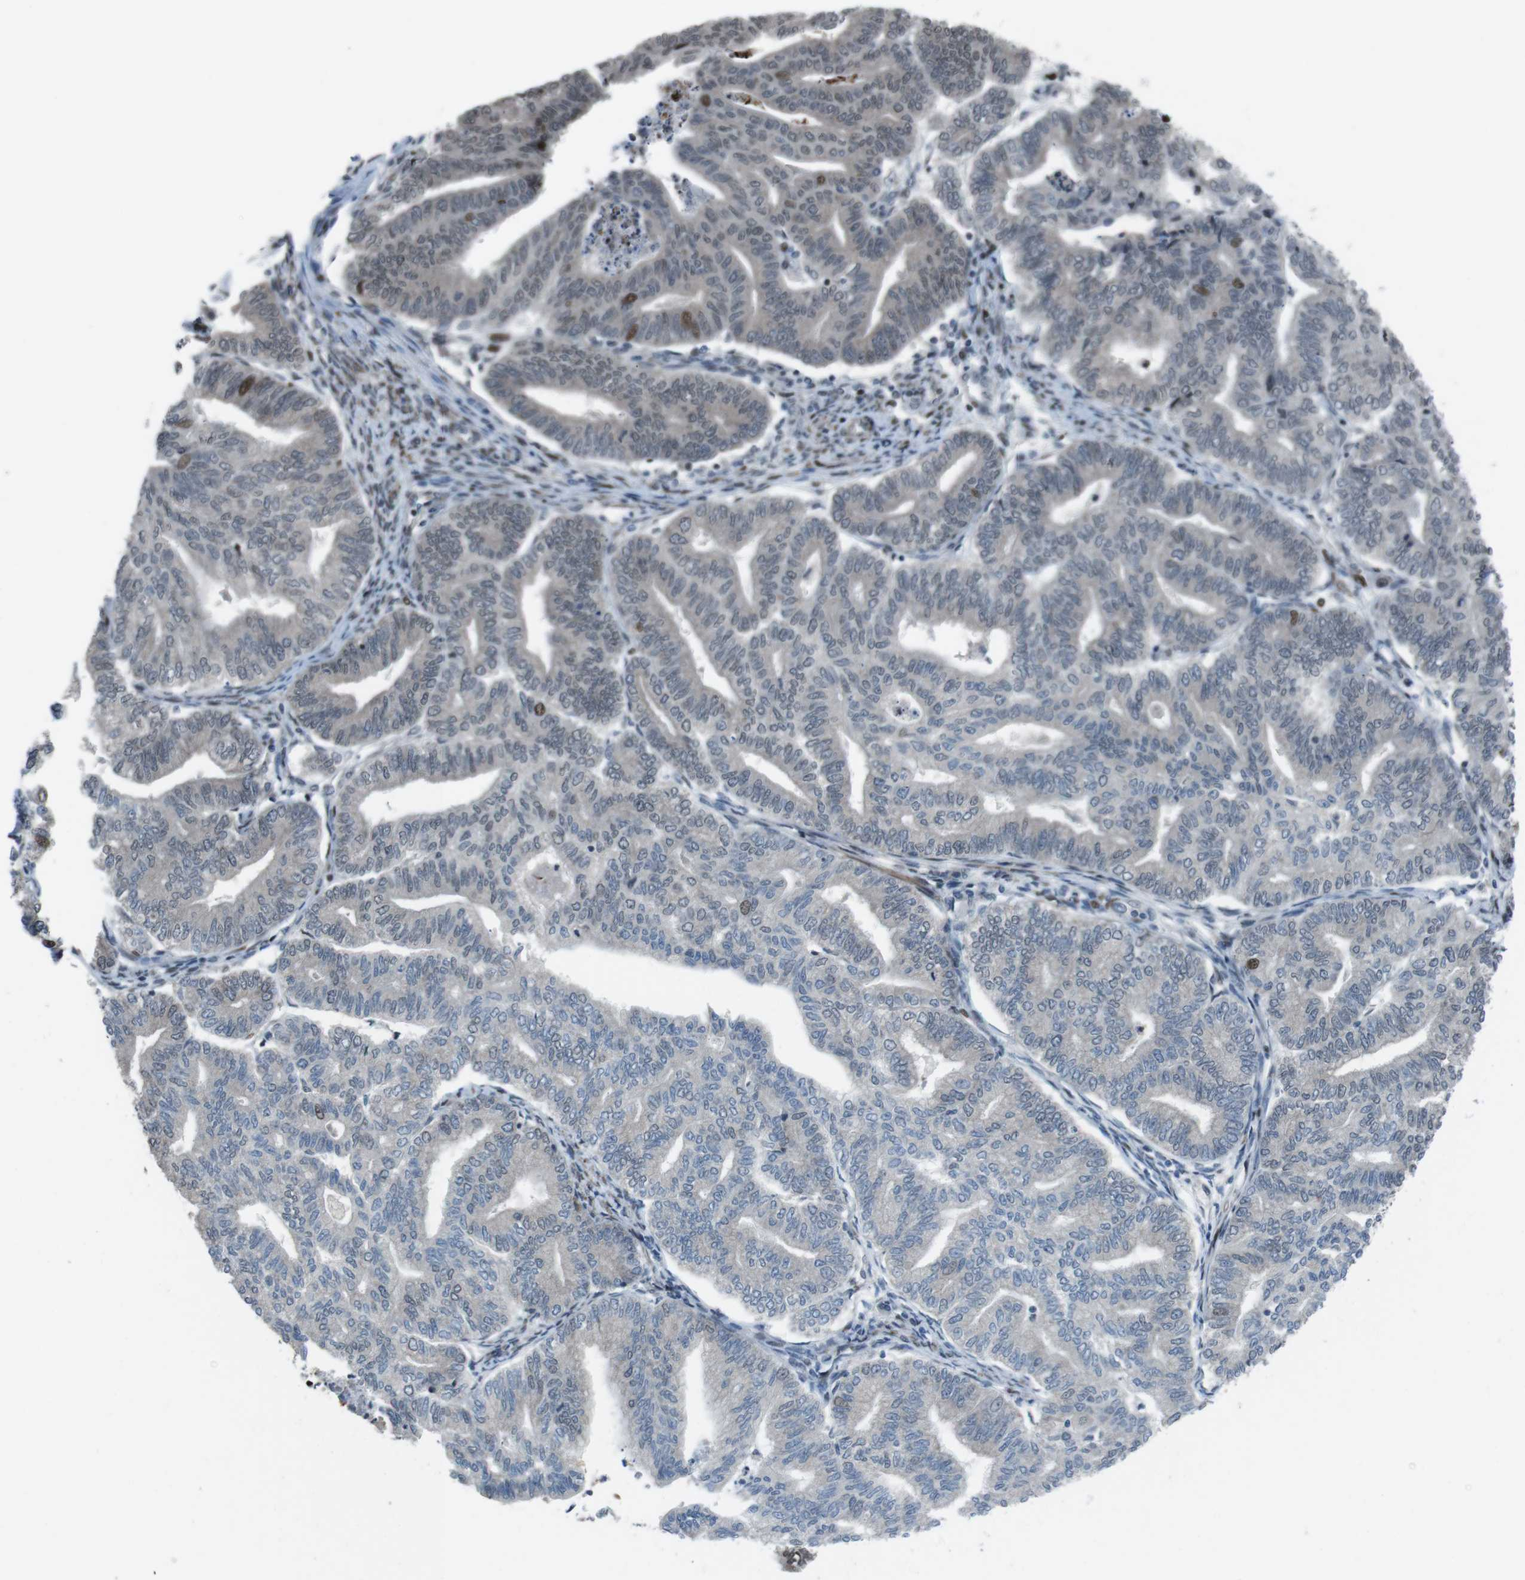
{"staining": {"intensity": "moderate", "quantity": "<25%", "location": "nuclear"}, "tissue": "endometrial cancer", "cell_type": "Tumor cells", "image_type": "cancer", "snomed": [{"axis": "morphology", "description": "Adenocarcinoma, NOS"}, {"axis": "topography", "description": "Endometrium"}], "caption": "Adenocarcinoma (endometrial) stained with a brown dye displays moderate nuclear positive expression in about <25% of tumor cells.", "gene": "PBRM1", "patient": {"sex": "female", "age": 79}}